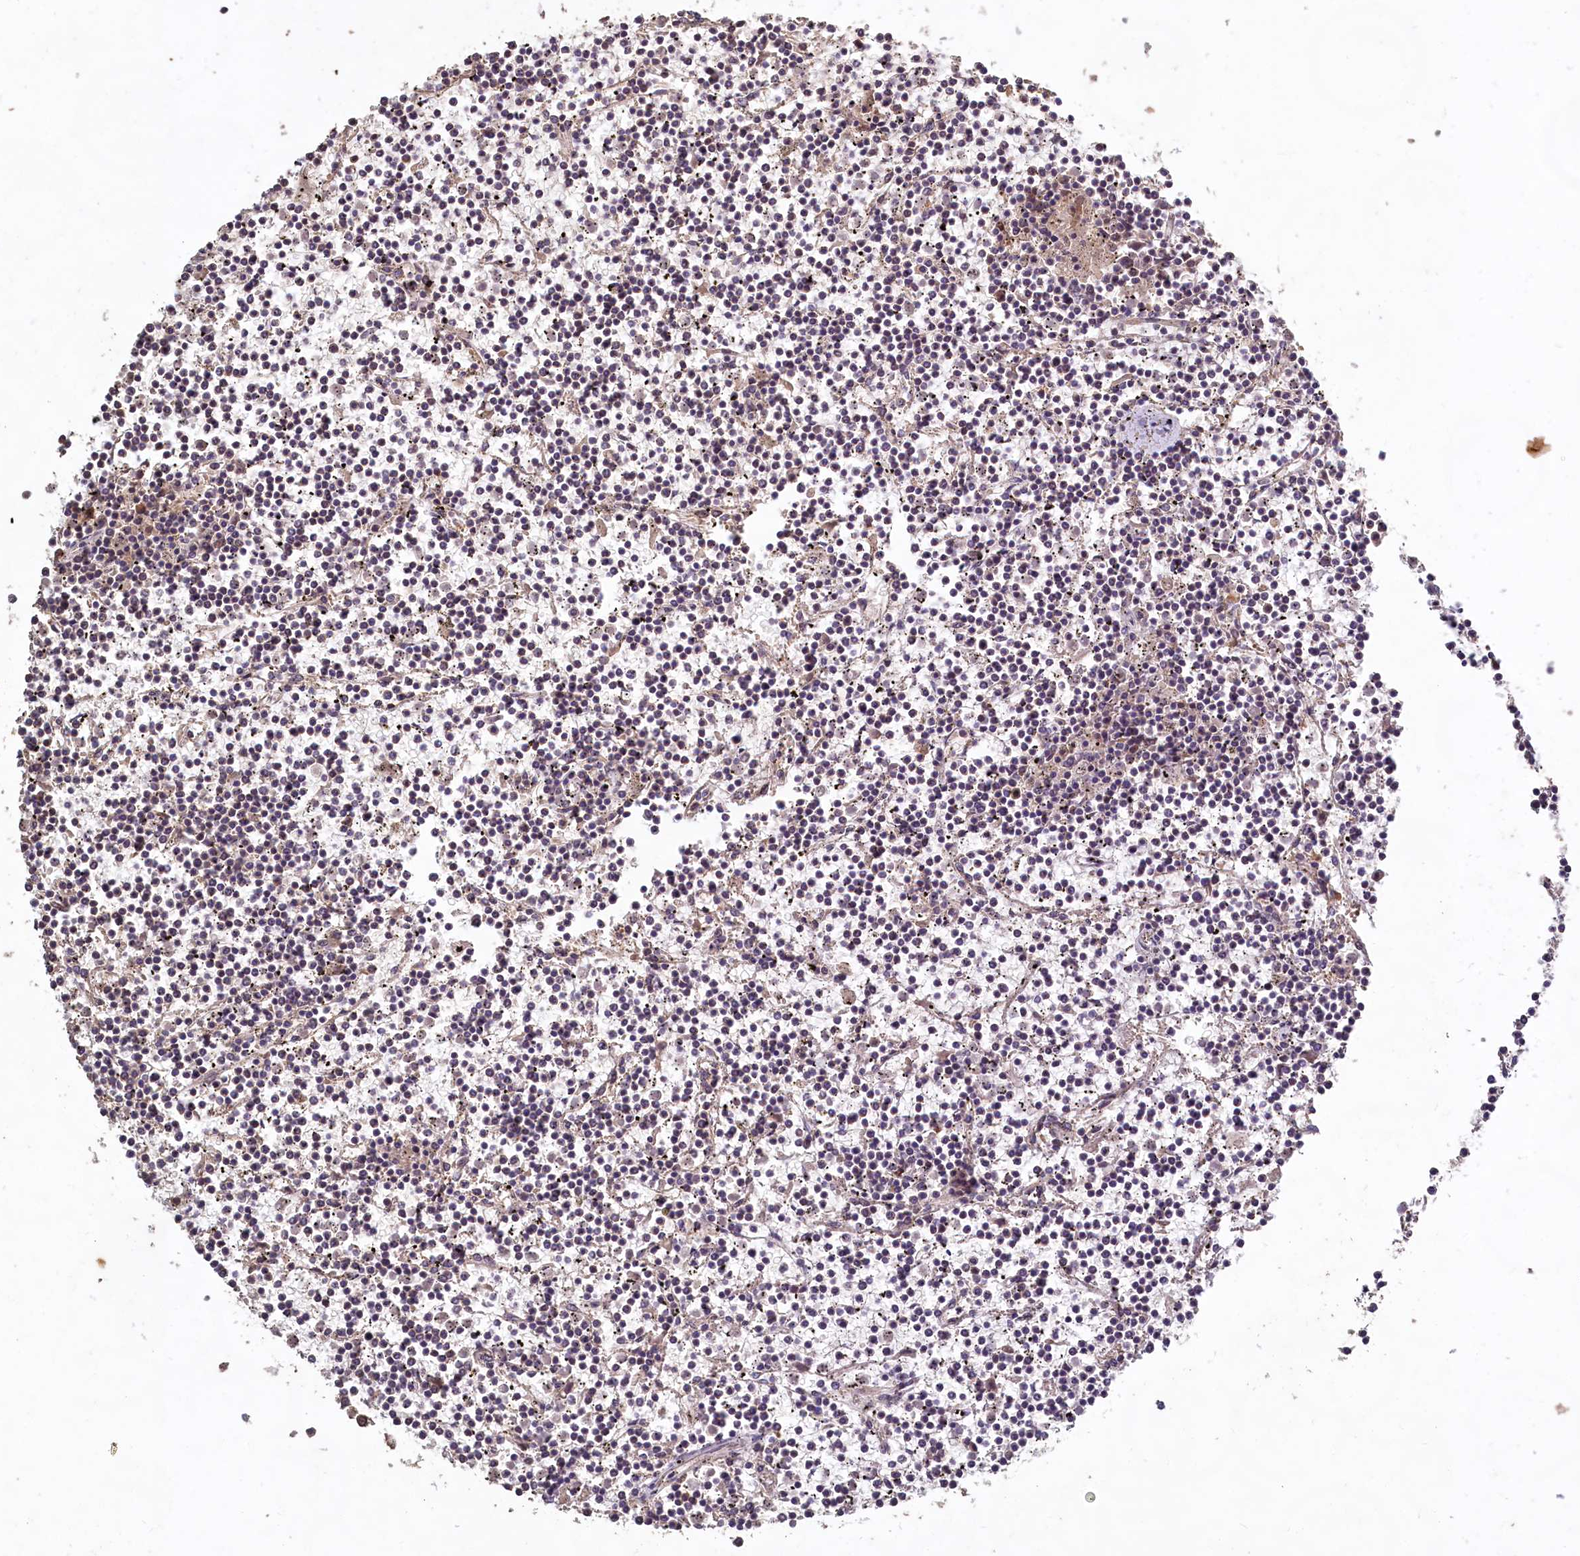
{"staining": {"intensity": "negative", "quantity": "none", "location": "none"}, "tissue": "lymphoma", "cell_type": "Tumor cells", "image_type": "cancer", "snomed": [{"axis": "morphology", "description": "Malignant lymphoma, non-Hodgkin's type, Low grade"}, {"axis": "topography", "description": "Spleen"}], "caption": "A micrograph of human low-grade malignant lymphoma, non-Hodgkin's type is negative for staining in tumor cells. The staining was performed using DAB to visualize the protein expression in brown, while the nuclei were stained in blue with hematoxylin (Magnification: 20x).", "gene": "FUNDC1", "patient": {"sex": "female", "age": 19}}